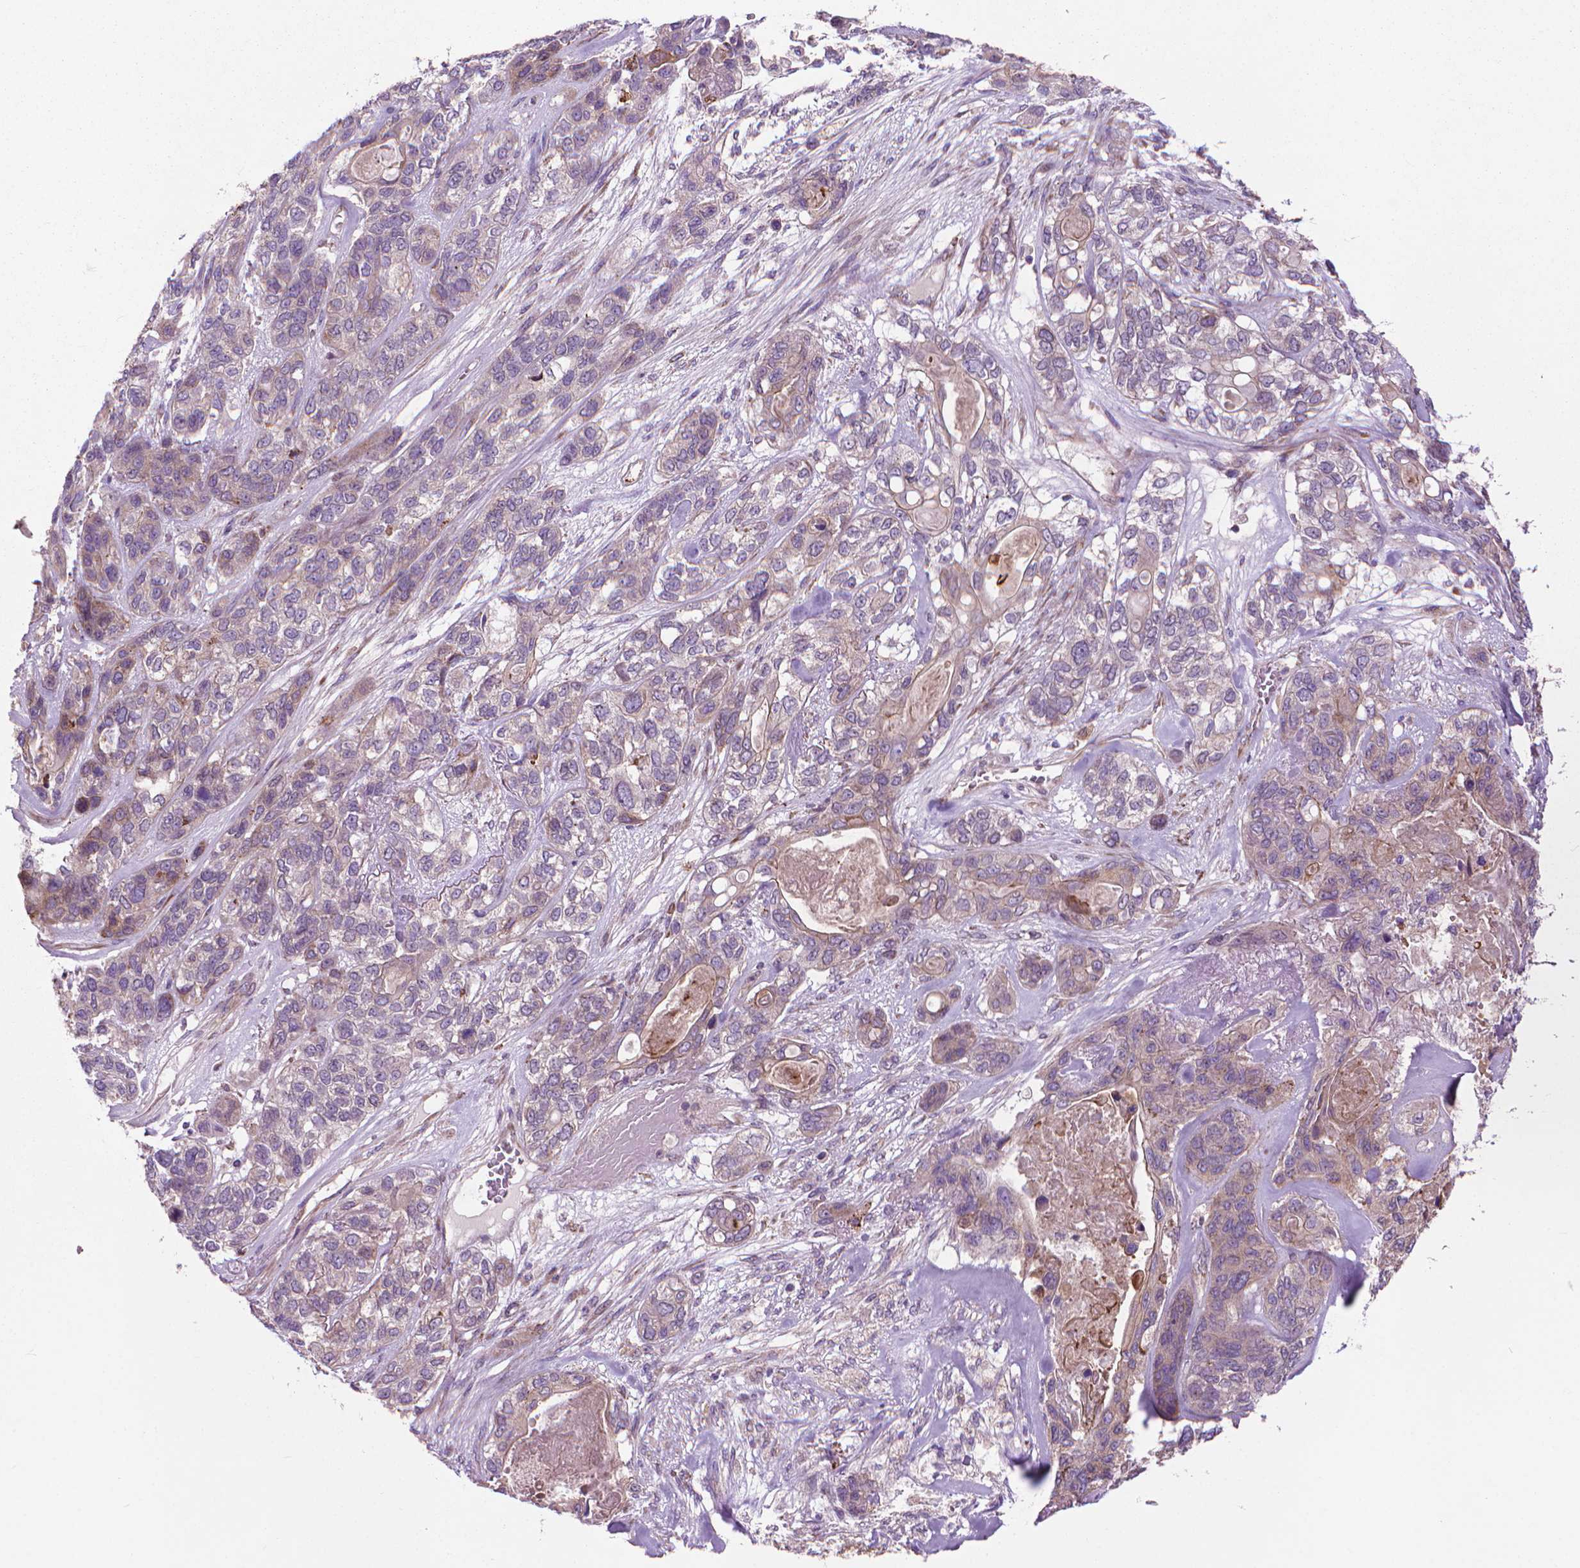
{"staining": {"intensity": "negative", "quantity": "none", "location": "none"}, "tissue": "lung cancer", "cell_type": "Tumor cells", "image_type": "cancer", "snomed": [{"axis": "morphology", "description": "Squamous cell carcinoma, NOS"}, {"axis": "topography", "description": "Lung"}], "caption": "The histopathology image demonstrates no staining of tumor cells in squamous cell carcinoma (lung).", "gene": "MYH14", "patient": {"sex": "female", "age": 70}}